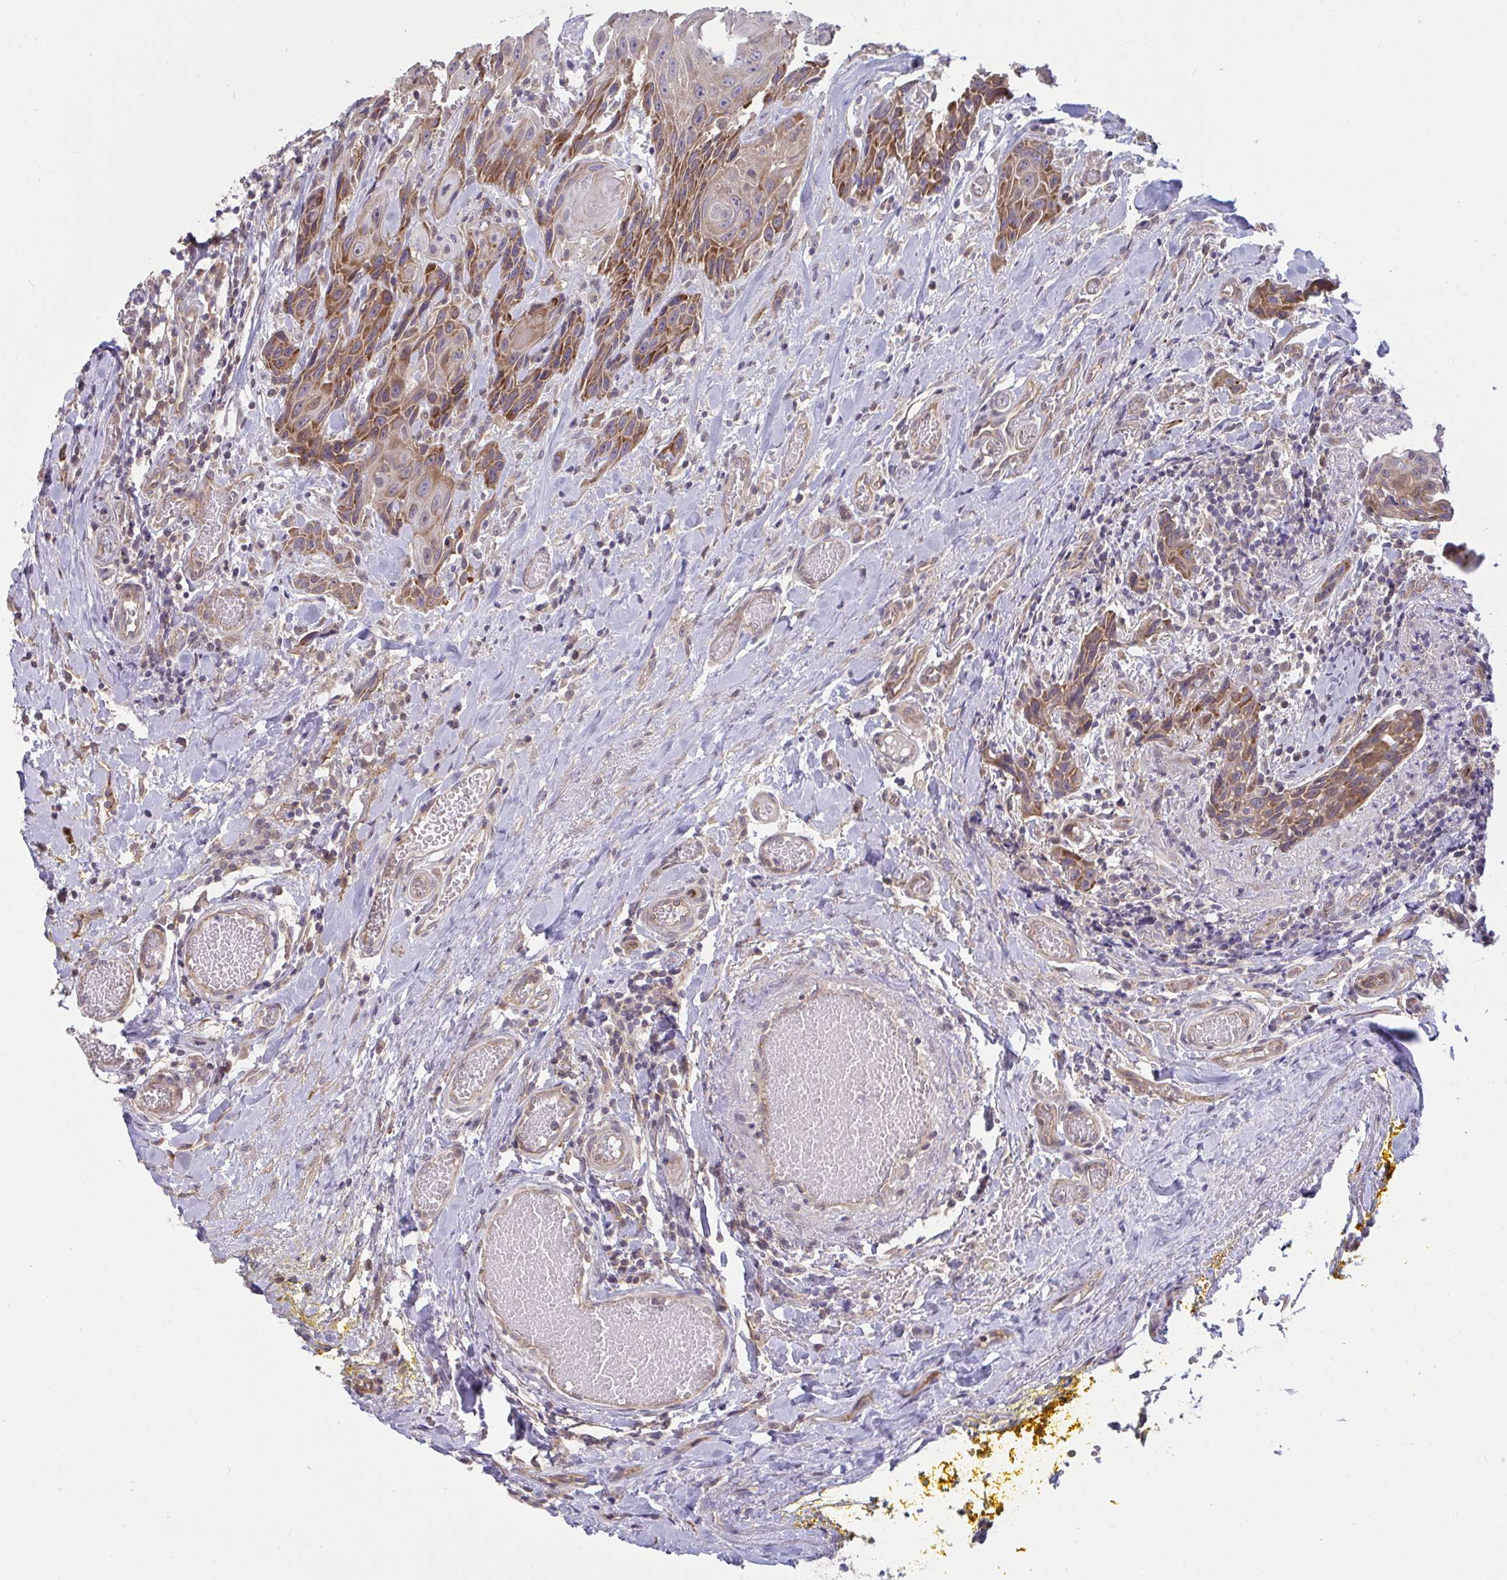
{"staining": {"intensity": "moderate", "quantity": "25%-75%", "location": "cytoplasmic/membranous"}, "tissue": "head and neck cancer", "cell_type": "Tumor cells", "image_type": "cancer", "snomed": [{"axis": "morphology", "description": "Squamous cell carcinoma, NOS"}, {"axis": "topography", "description": "Oral tissue"}, {"axis": "topography", "description": "Head-Neck"}], "caption": "Head and neck cancer (squamous cell carcinoma) stained with a protein marker exhibits moderate staining in tumor cells.", "gene": "CASP9", "patient": {"sex": "male", "age": 49}}